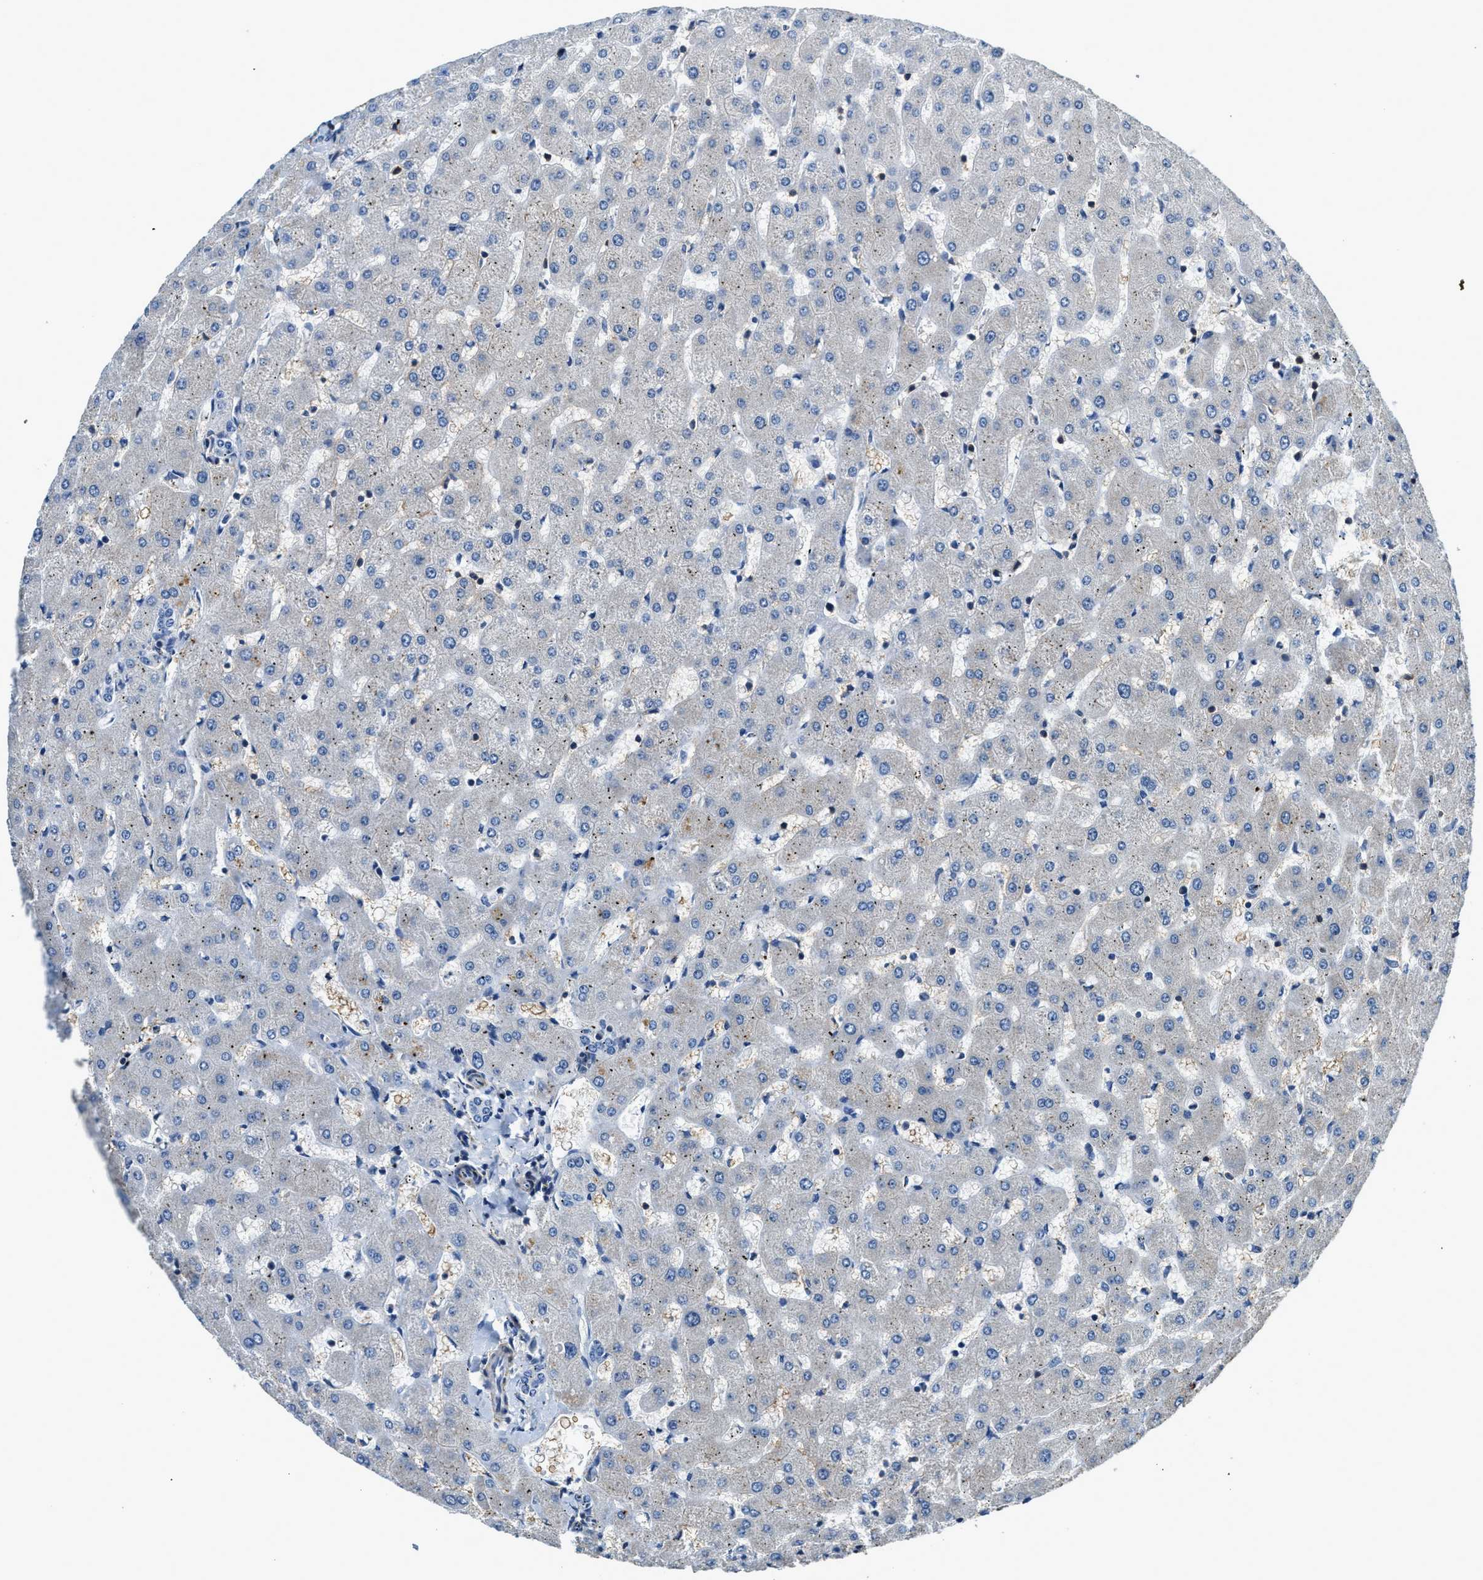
{"staining": {"intensity": "negative", "quantity": "none", "location": "none"}, "tissue": "liver", "cell_type": "Cholangiocytes", "image_type": "normal", "snomed": [{"axis": "morphology", "description": "Normal tissue, NOS"}, {"axis": "topography", "description": "Liver"}], "caption": "Protein analysis of unremarkable liver shows no significant expression in cholangiocytes. Nuclei are stained in blue.", "gene": "MYO1G", "patient": {"sex": "female", "age": 63}}